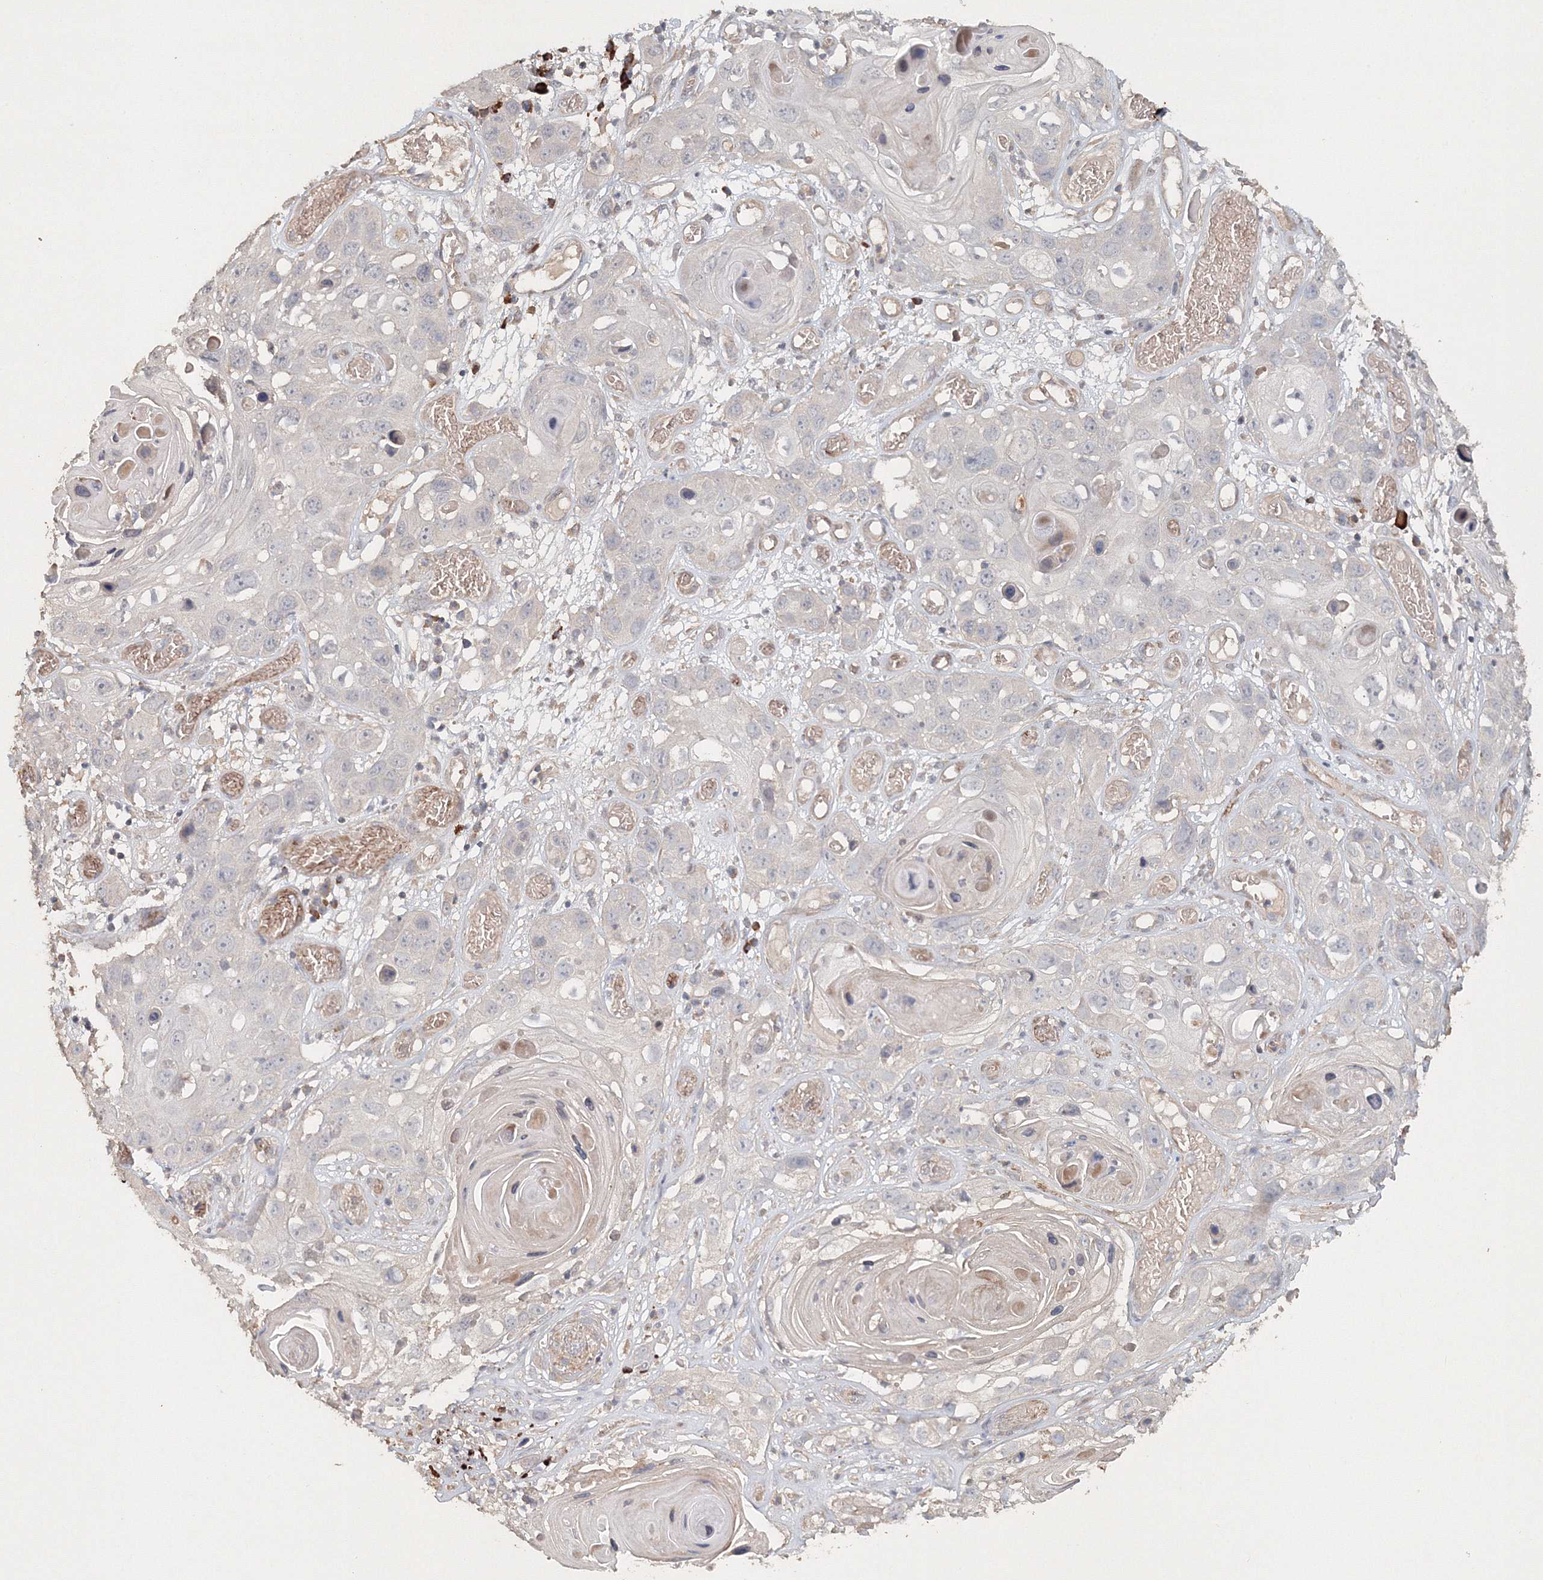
{"staining": {"intensity": "negative", "quantity": "none", "location": "none"}, "tissue": "skin cancer", "cell_type": "Tumor cells", "image_type": "cancer", "snomed": [{"axis": "morphology", "description": "Squamous cell carcinoma, NOS"}, {"axis": "topography", "description": "Skin"}], "caption": "Protein analysis of skin squamous cell carcinoma exhibits no significant expression in tumor cells.", "gene": "NALF2", "patient": {"sex": "male", "age": 55}}